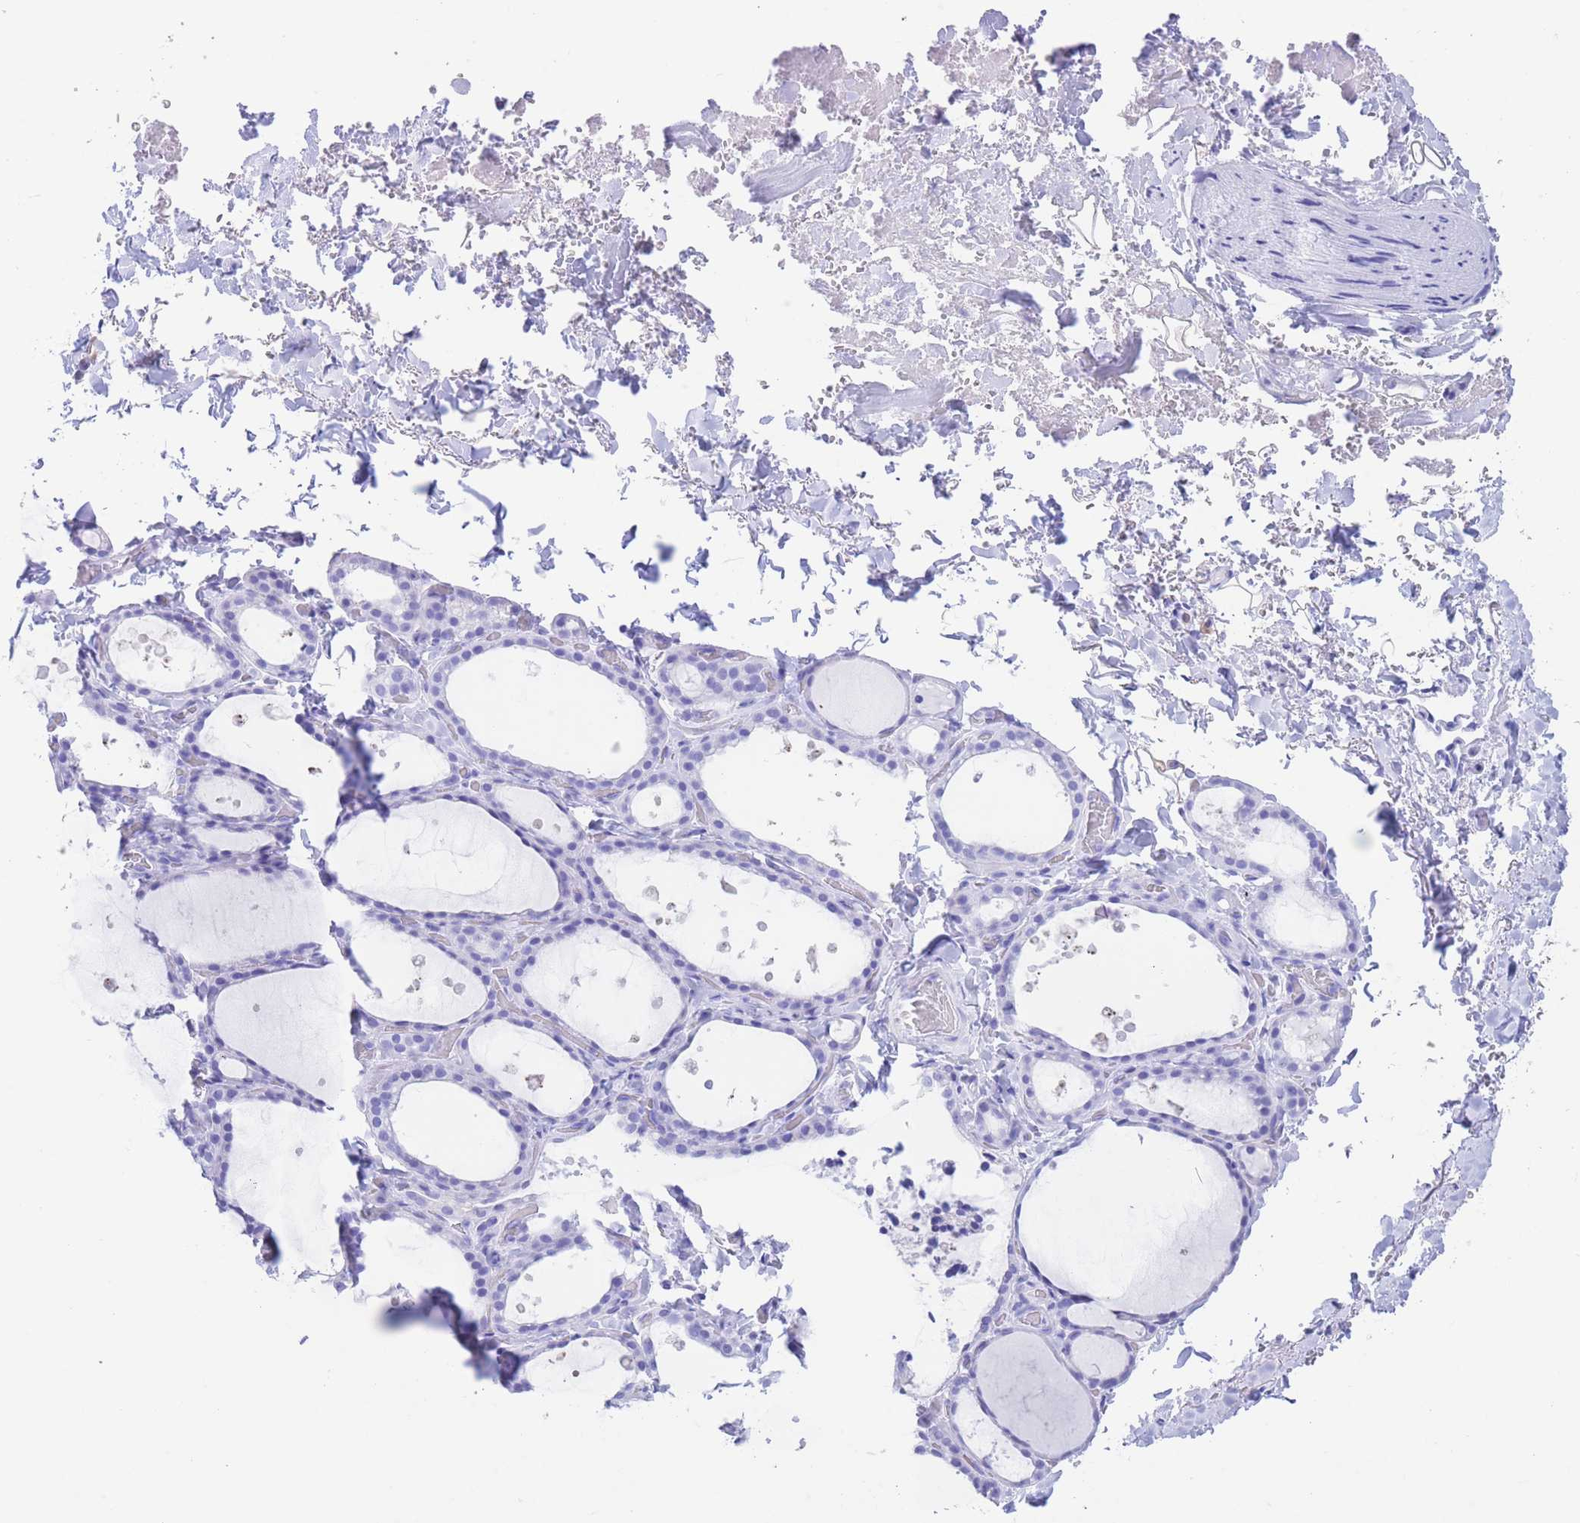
{"staining": {"intensity": "negative", "quantity": "none", "location": "none"}, "tissue": "thyroid gland", "cell_type": "Glandular cells", "image_type": "normal", "snomed": [{"axis": "morphology", "description": "Normal tissue, NOS"}, {"axis": "topography", "description": "Thyroid gland"}], "caption": "Image shows no protein expression in glandular cells of benign thyroid gland.", "gene": "SLCO1B1", "patient": {"sex": "female", "age": 44}}